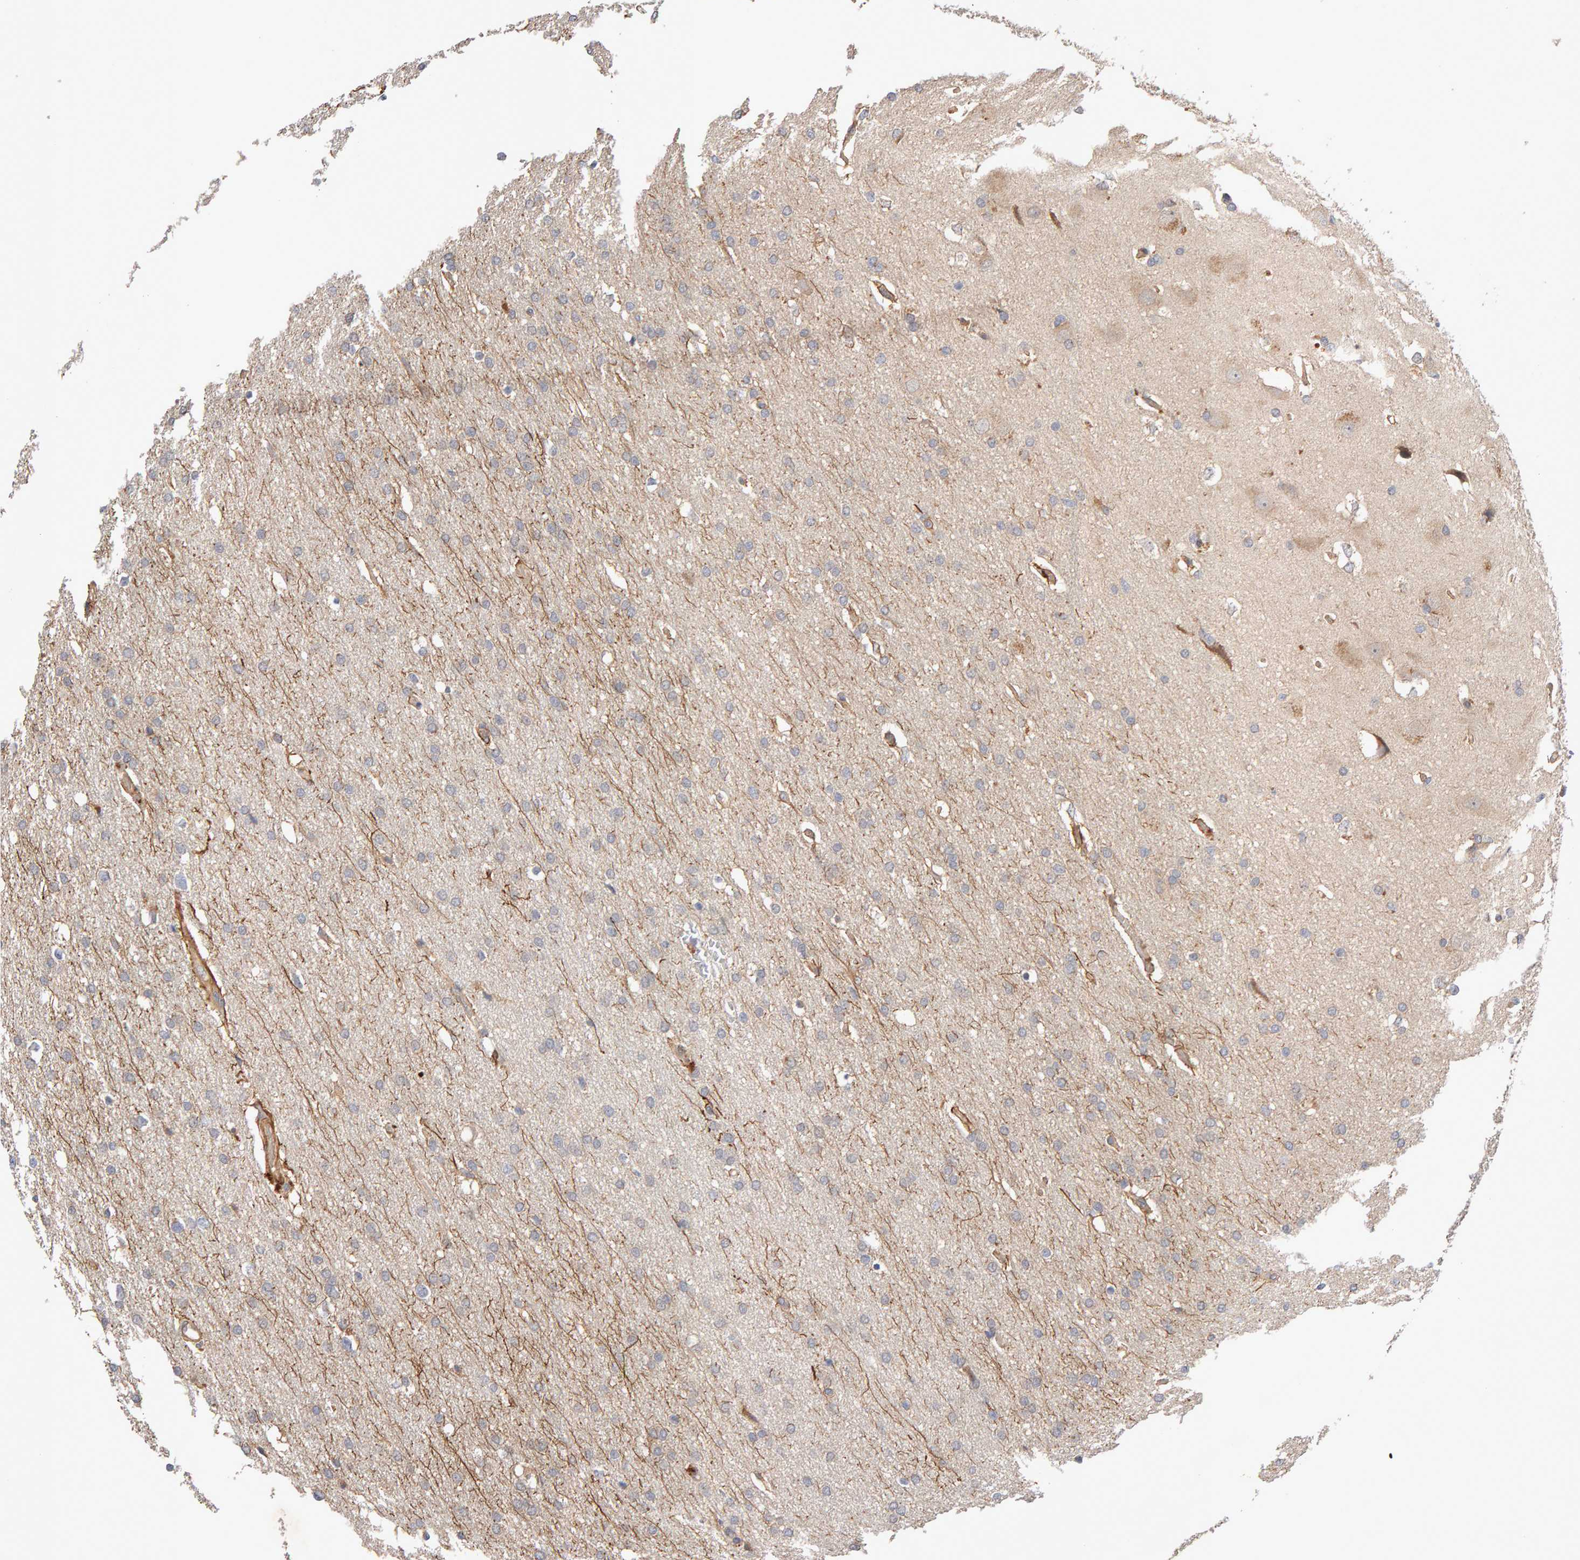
{"staining": {"intensity": "weak", "quantity": "<25%", "location": "cytoplasmic/membranous"}, "tissue": "glioma", "cell_type": "Tumor cells", "image_type": "cancer", "snomed": [{"axis": "morphology", "description": "Glioma, malignant, Low grade"}, {"axis": "topography", "description": "Brain"}], "caption": "Glioma stained for a protein using immunohistochemistry demonstrates no staining tumor cells.", "gene": "RNF19A", "patient": {"sex": "female", "age": 37}}